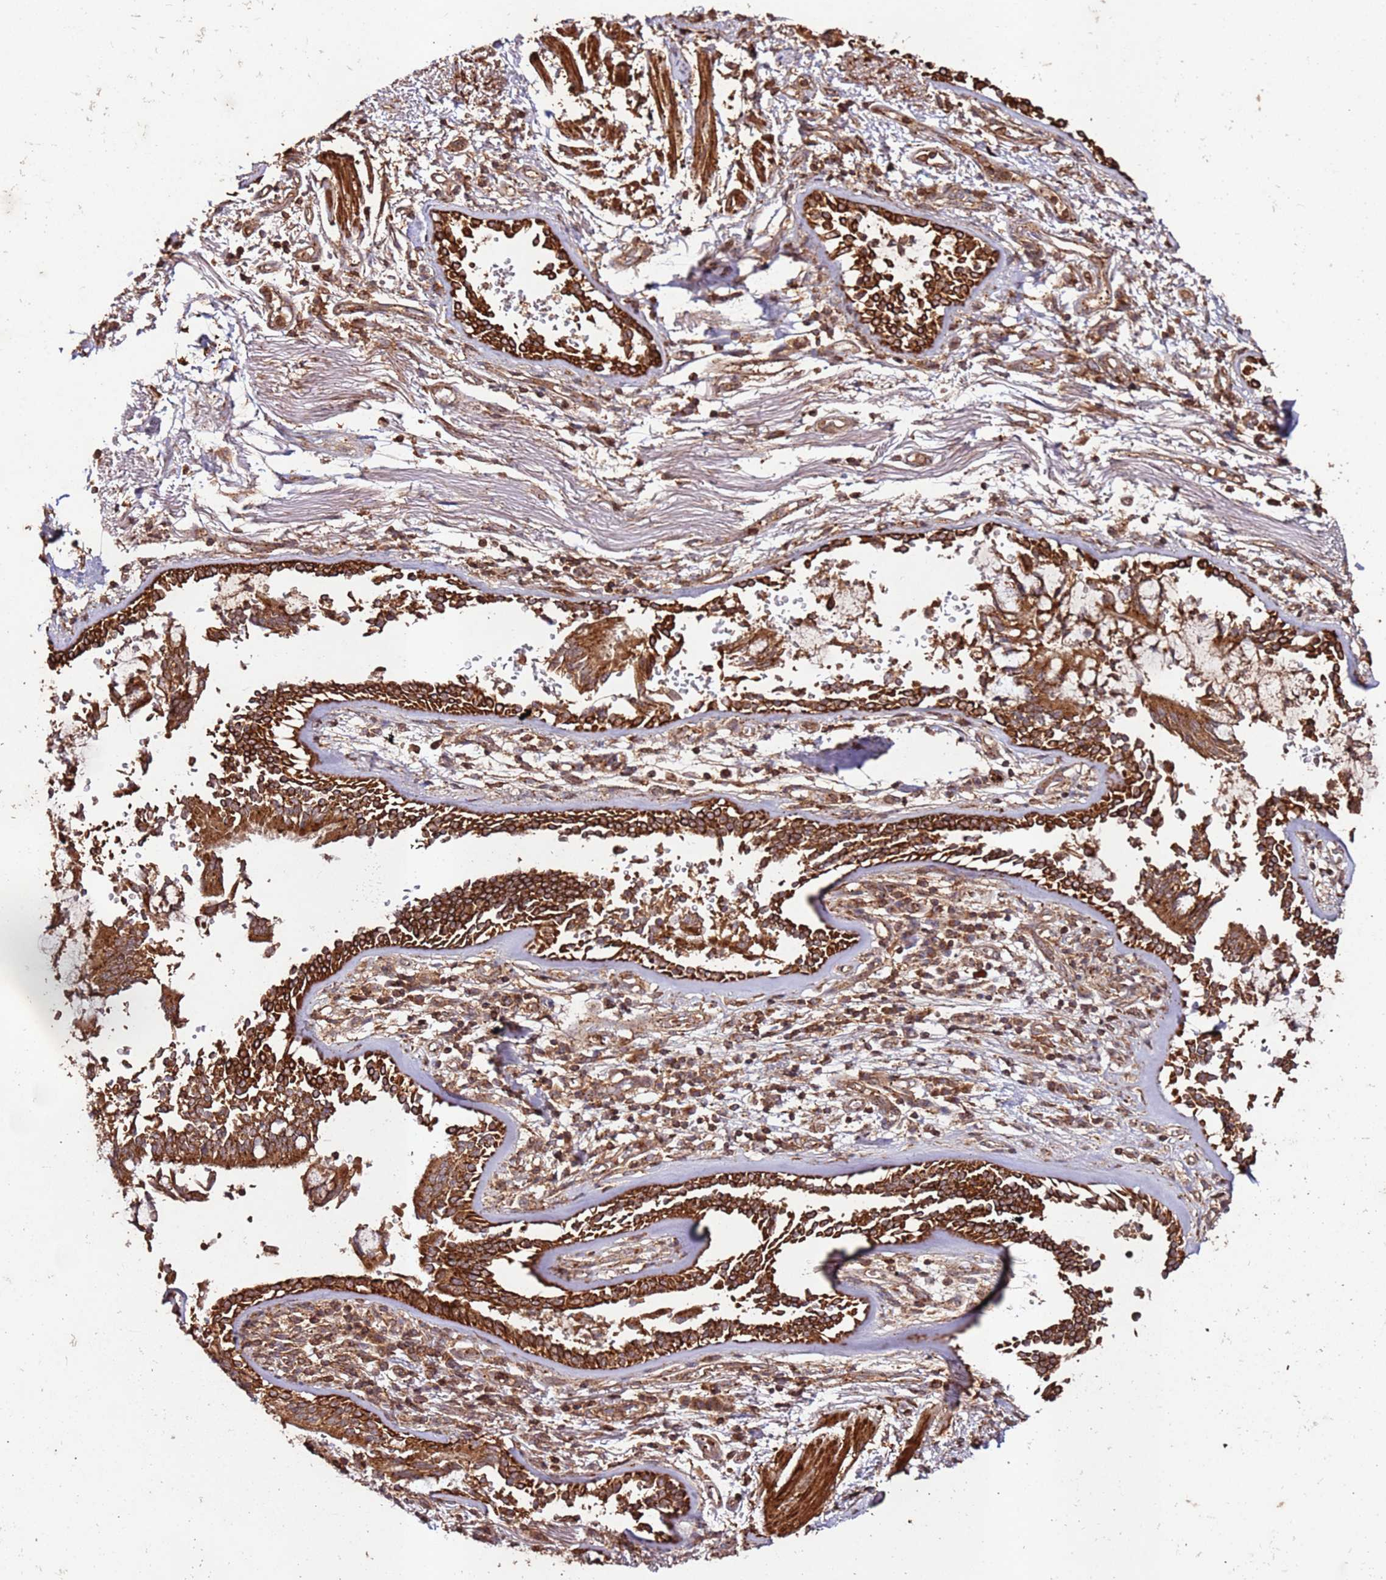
{"staining": {"intensity": "moderate", "quantity": ">75%", "location": "cytoplasmic/membranous"}, "tissue": "adipose tissue", "cell_type": "Adipocytes", "image_type": "normal", "snomed": [{"axis": "morphology", "description": "Normal tissue, NOS"}, {"axis": "topography", "description": "Cartilage tissue"}], "caption": "This is a histology image of immunohistochemistry (IHC) staining of normal adipose tissue, which shows moderate positivity in the cytoplasmic/membranous of adipocytes.", "gene": "FAM186A", "patient": {"sex": "male", "age": 73}}